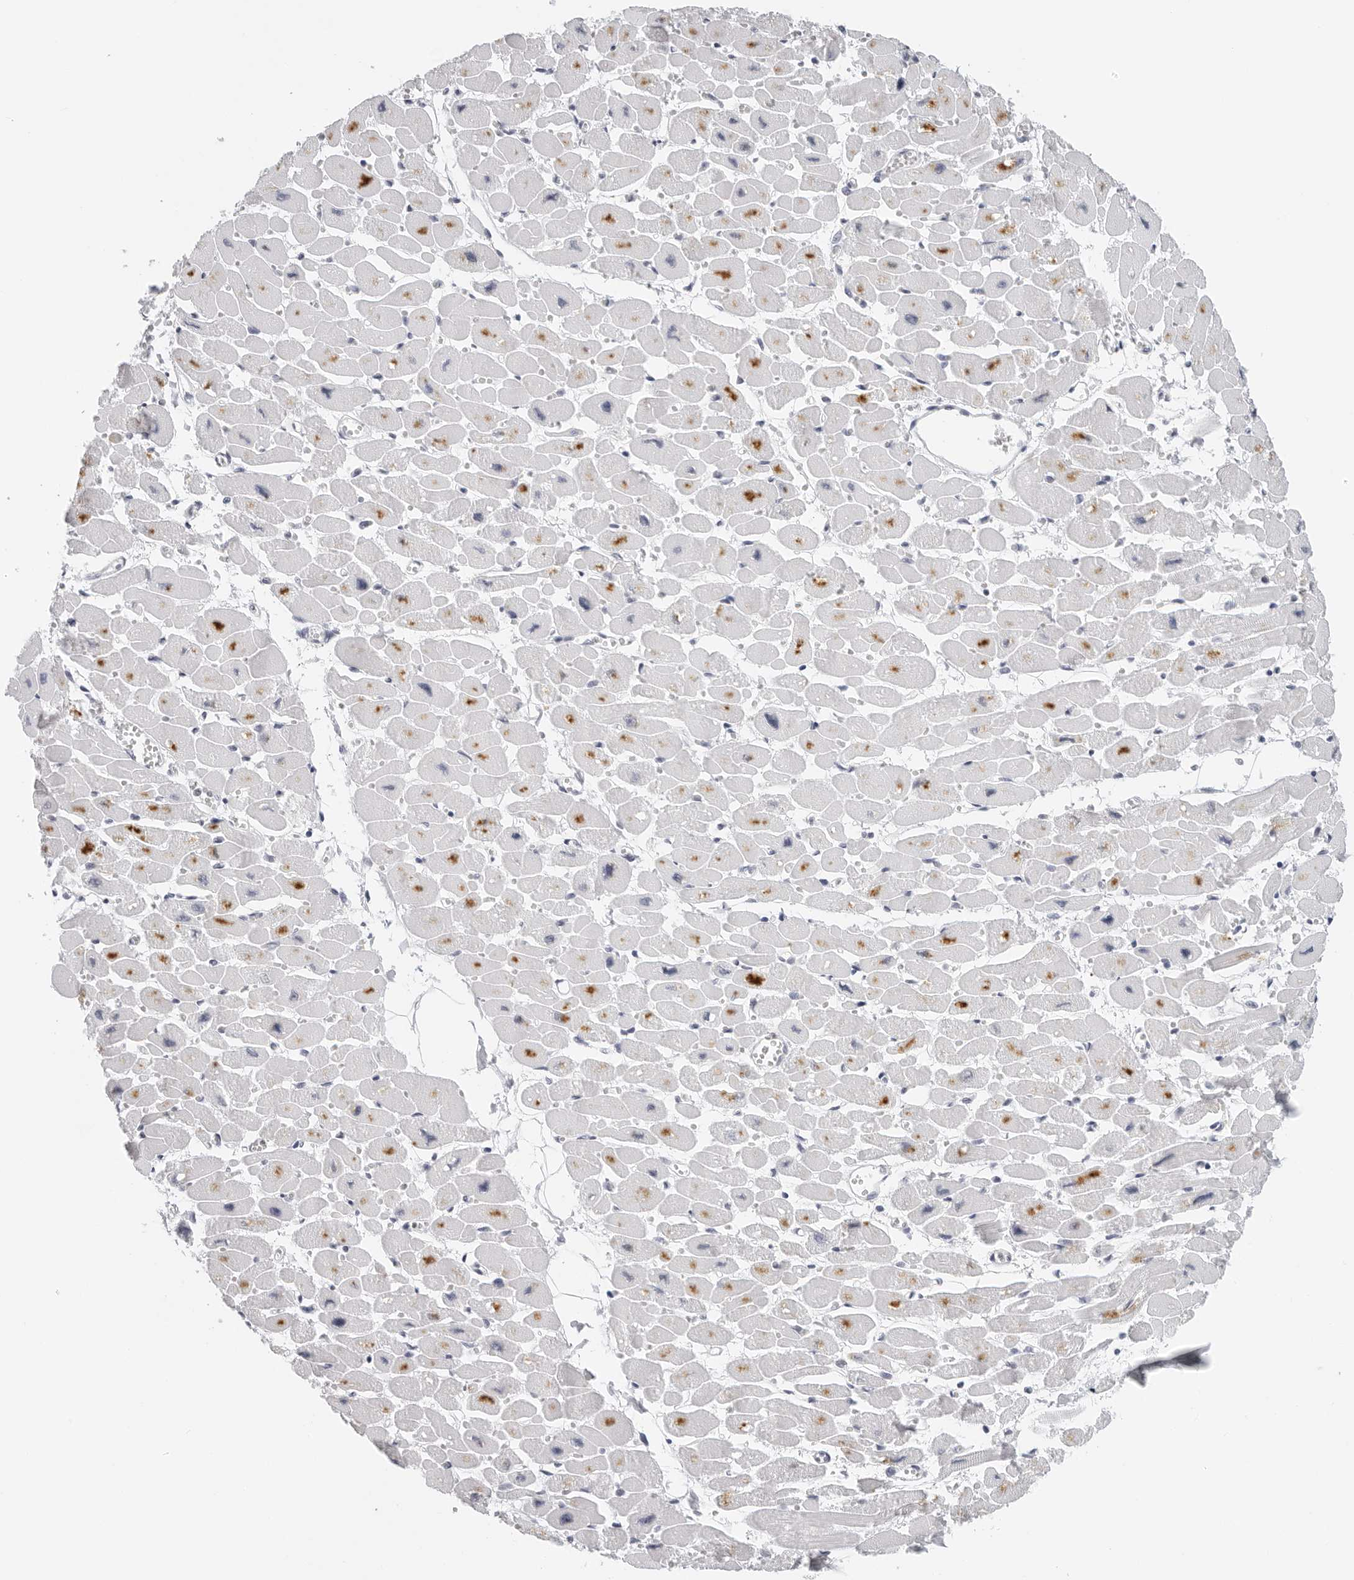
{"staining": {"intensity": "moderate", "quantity": "<25%", "location": "cytoplasmic/membranous"}, "tissue": "heart muscle", "cell_type": "Cardiomyocytes", "image_type": "normal", "snomed": [{"axis": "morphology", "description": "Normal tissue, NOS"}, {"axis": "topography", "description": "Heart"}], "caption": "Immunohistochemistry (IHC) staining of benign heart muscle, which exhibits low levels of moderate cytoplasmic/membranous staining in about <25% of cardiomyocytes indicating moderate cytoplasmic/membranous protein staining. The staining was performed using DAB (brown) for protein detection and nuclei were counterstained in hematoxylin (blue).", "gene": "FLG2", "patient": {"sex": "female", "age": 54}}